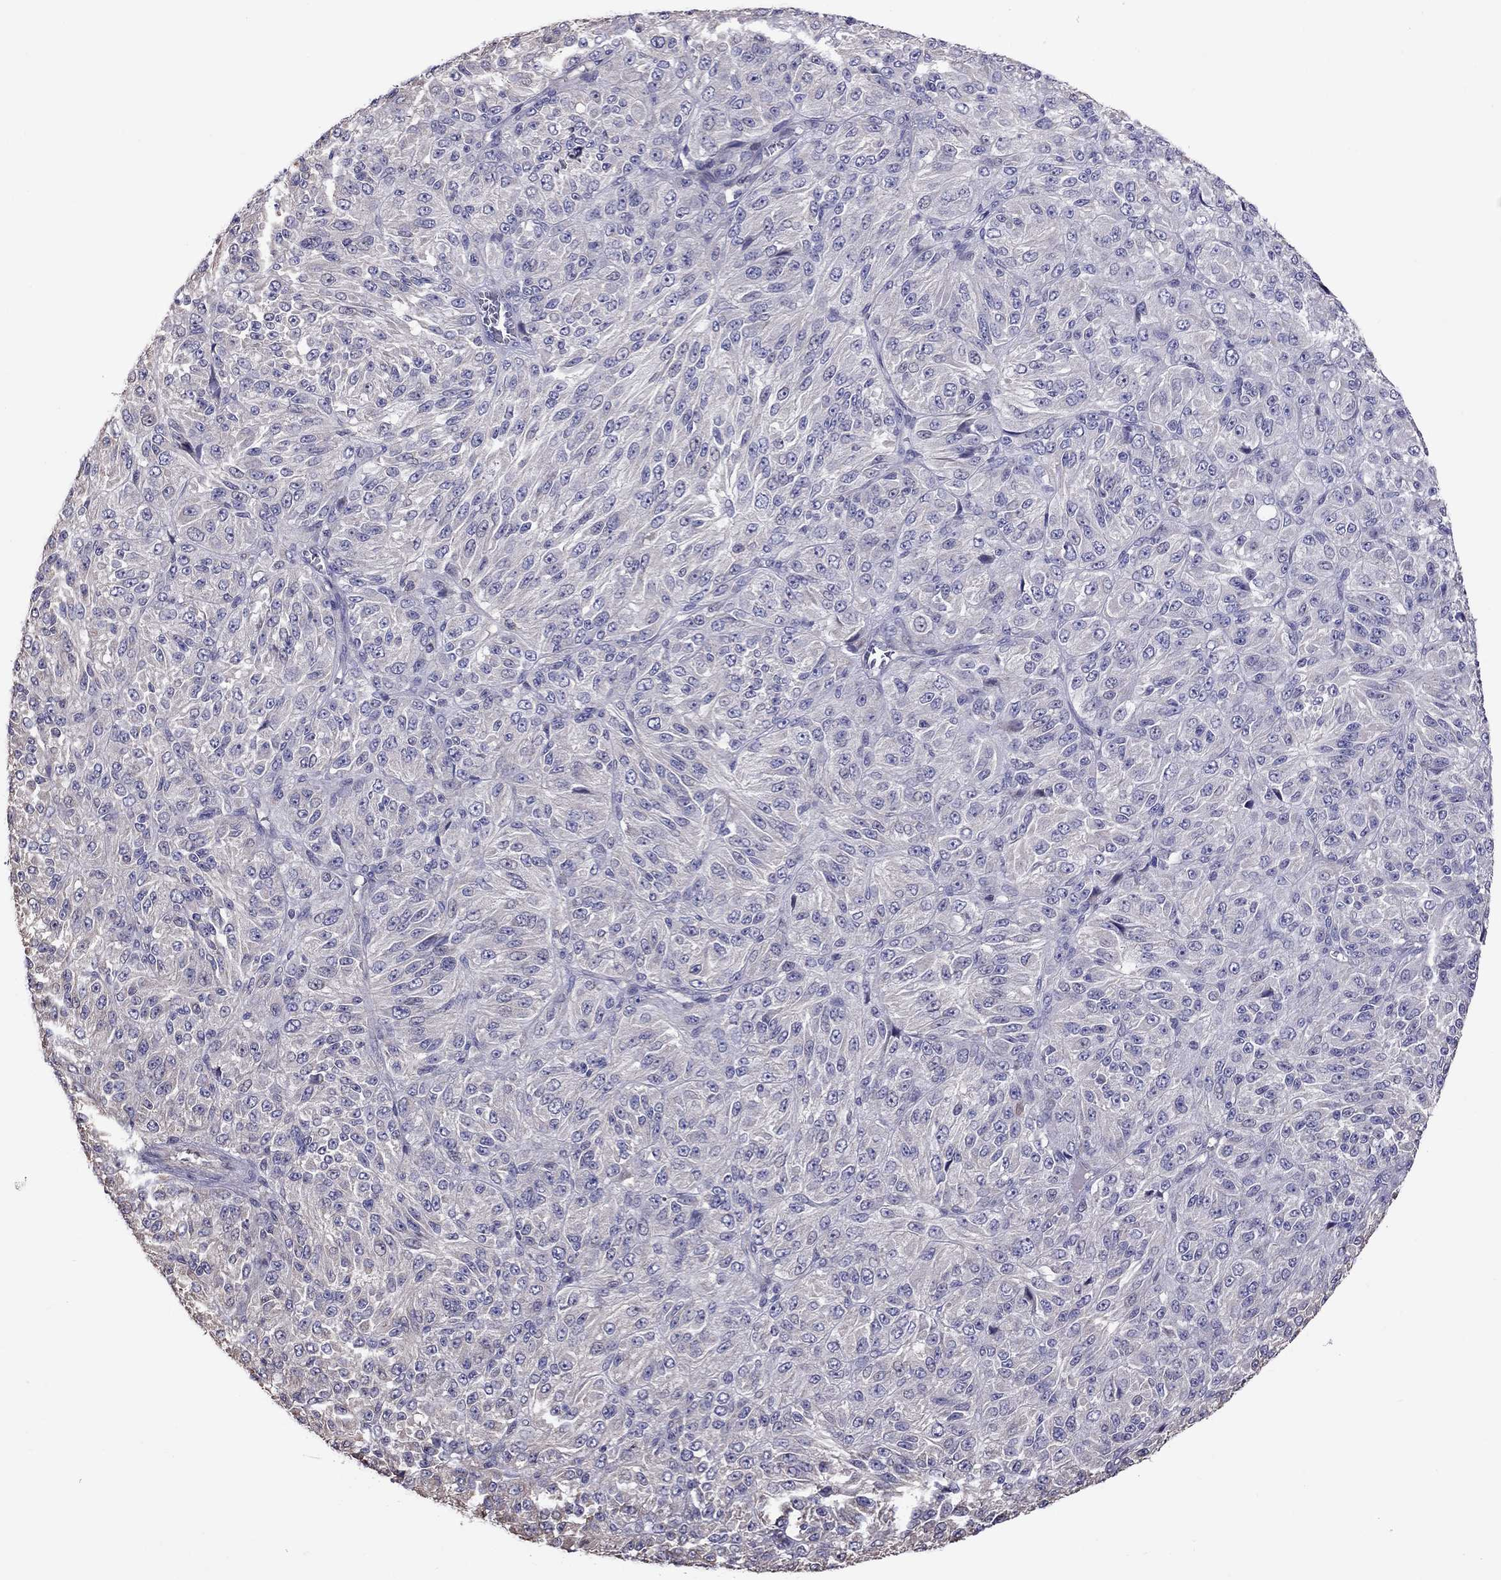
{"staining": {"intensity": "negative", "quantity": "none", "location": "none"}, "tissue": "melanoma", "cell_type": "Tumor cells", "image_type": "cancer", "snomed": [{"axis": "morphology", "description": "Malignant melanoma, Metastatic site"}, {"axis": "topography", "description": "Brain"}], "caption": "This is a histopathology image of immunohistochemistry staining of melanoma, which shows no staining in tumor cells. The staining was performed using DAB to visualize the protein expression in brown, while the nuclei were stained in blue with hematoxylin (Magnification: 20x).", "gene": "ADAM28", "patient": {"sex": "female", "age": 56}}